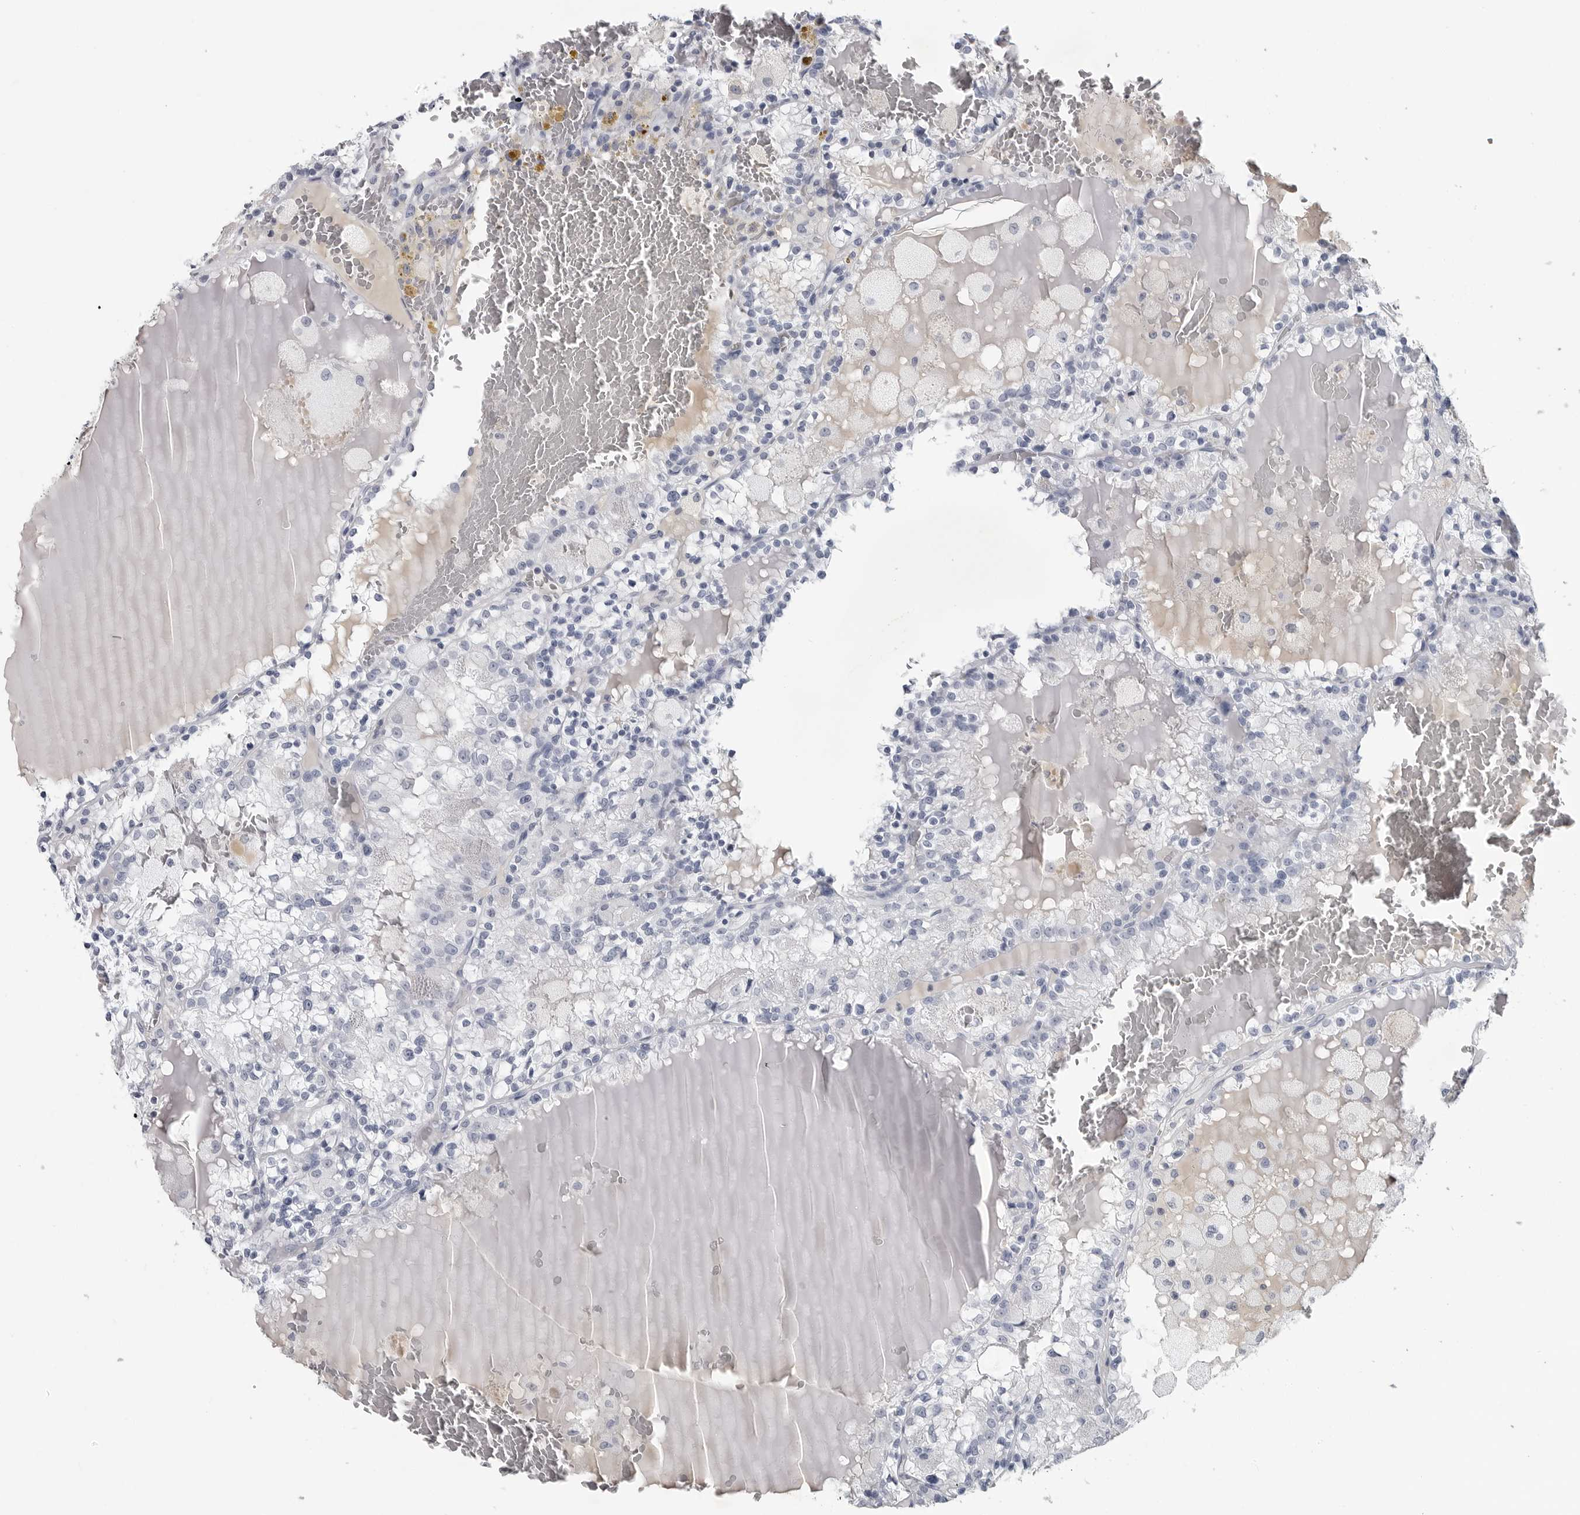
{"staining": {"intensity": "negative", "quantity": "none", "location": "none"}, "tissue": "renal cancer", "cell_type": "Tumor cells", "image_type": "cancer", "snomed": [{"axis": "morphology", "description": "Adenocarcinoma, NOS"}, {"axis": "topography", "description": "Kidney"}], "caption": "This is an immunohistochemistry (IHC) micrograph of renal cancer (adenocarcinoma). There is no expression in tumor cells.", "gene": "AMPD1", "patient": {"sex": "female", "age": 56}}